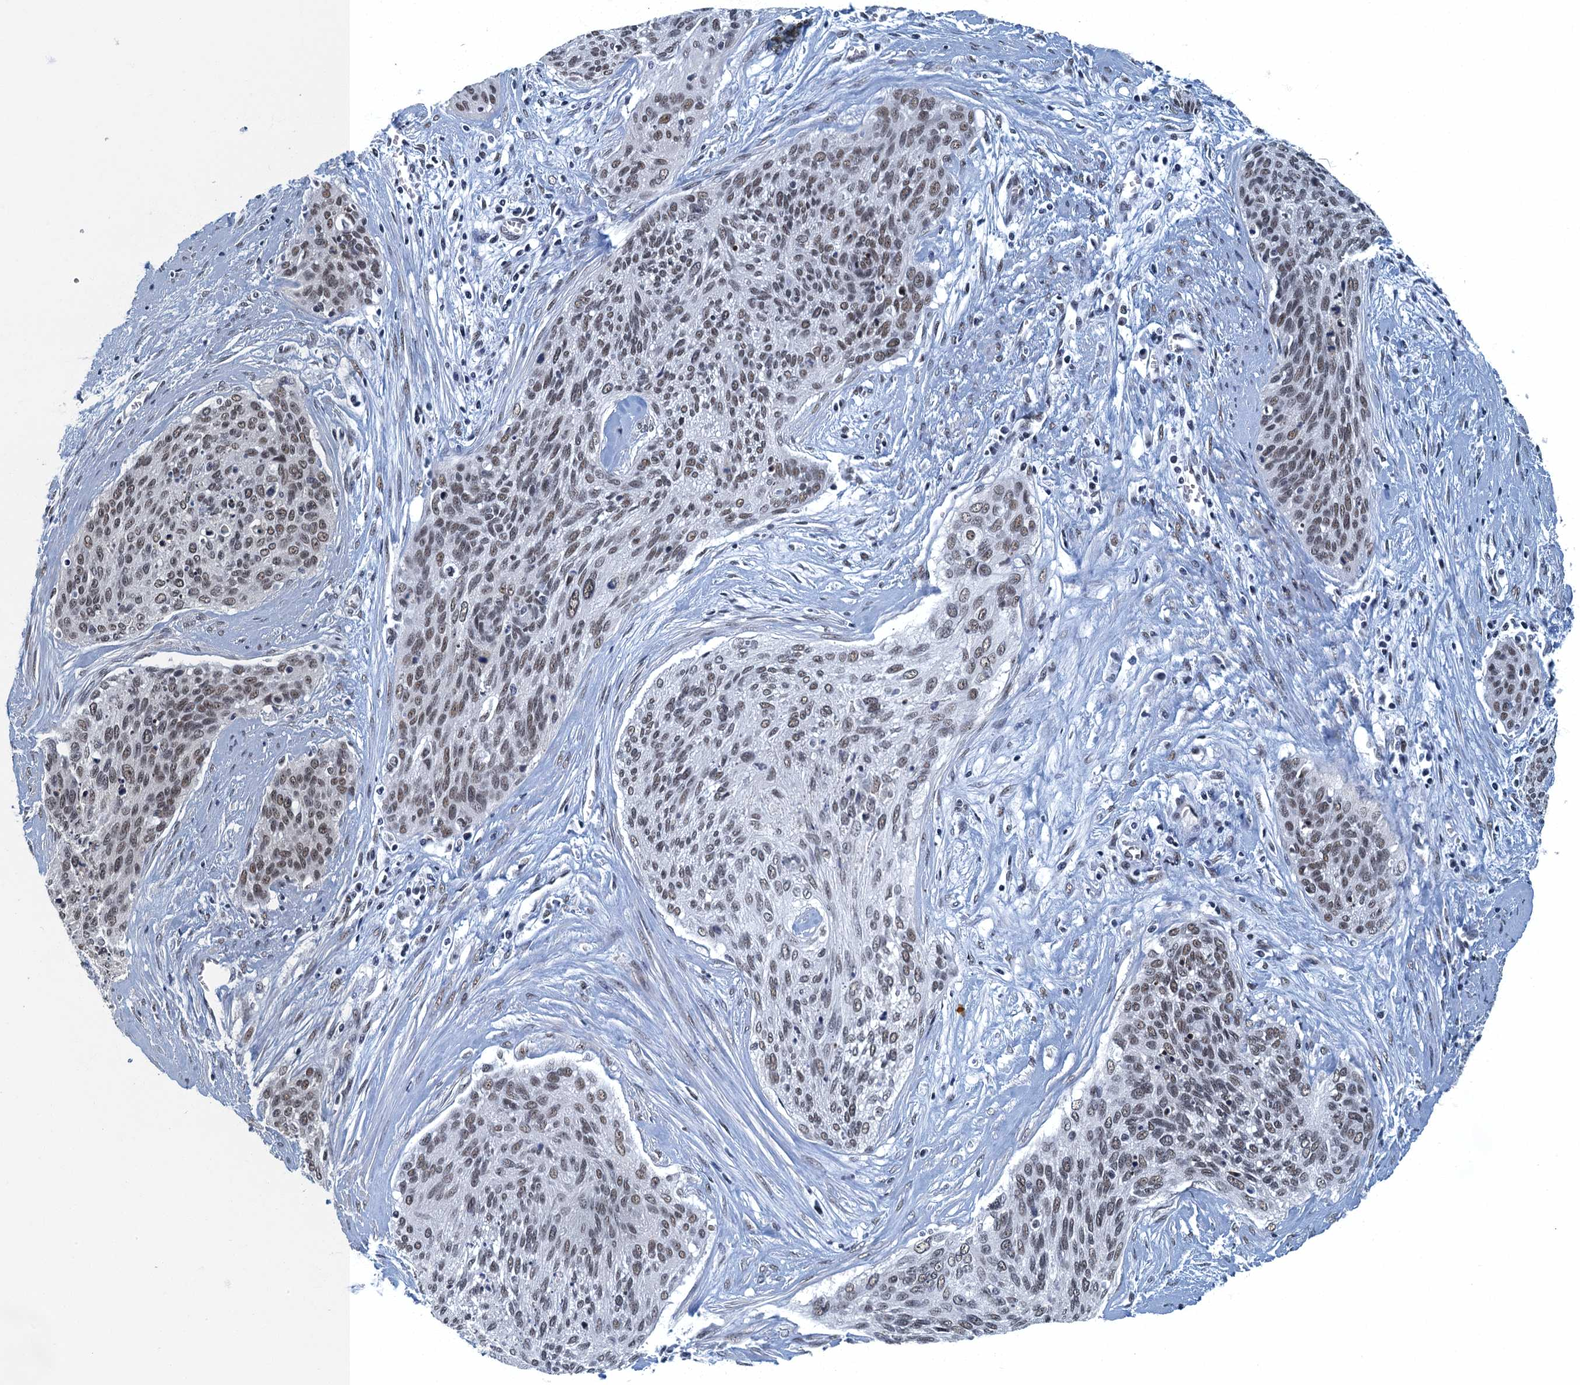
{"staining": {"intensity": "weak", "quantity": ">75%", "location": "nuclear"}, "tissue": "cervical cancer", "cell_type": "Tumor cells", "image_type": "cancer", "snomed": [{"axis": "morphology", "description": "Squamous cell carcinoma, NOS"}, {"axis": "topography", "description": "Cervix"}], "caption": "A photomicrograph showing weak nuclear positivity in about >75% of tumor cells in cervical cancer (squamous cell carcinoma), as visualized by brown immunohistochemical staining.", "gene": "GADL1", "patient": {"sex": "female", "age": 55}}